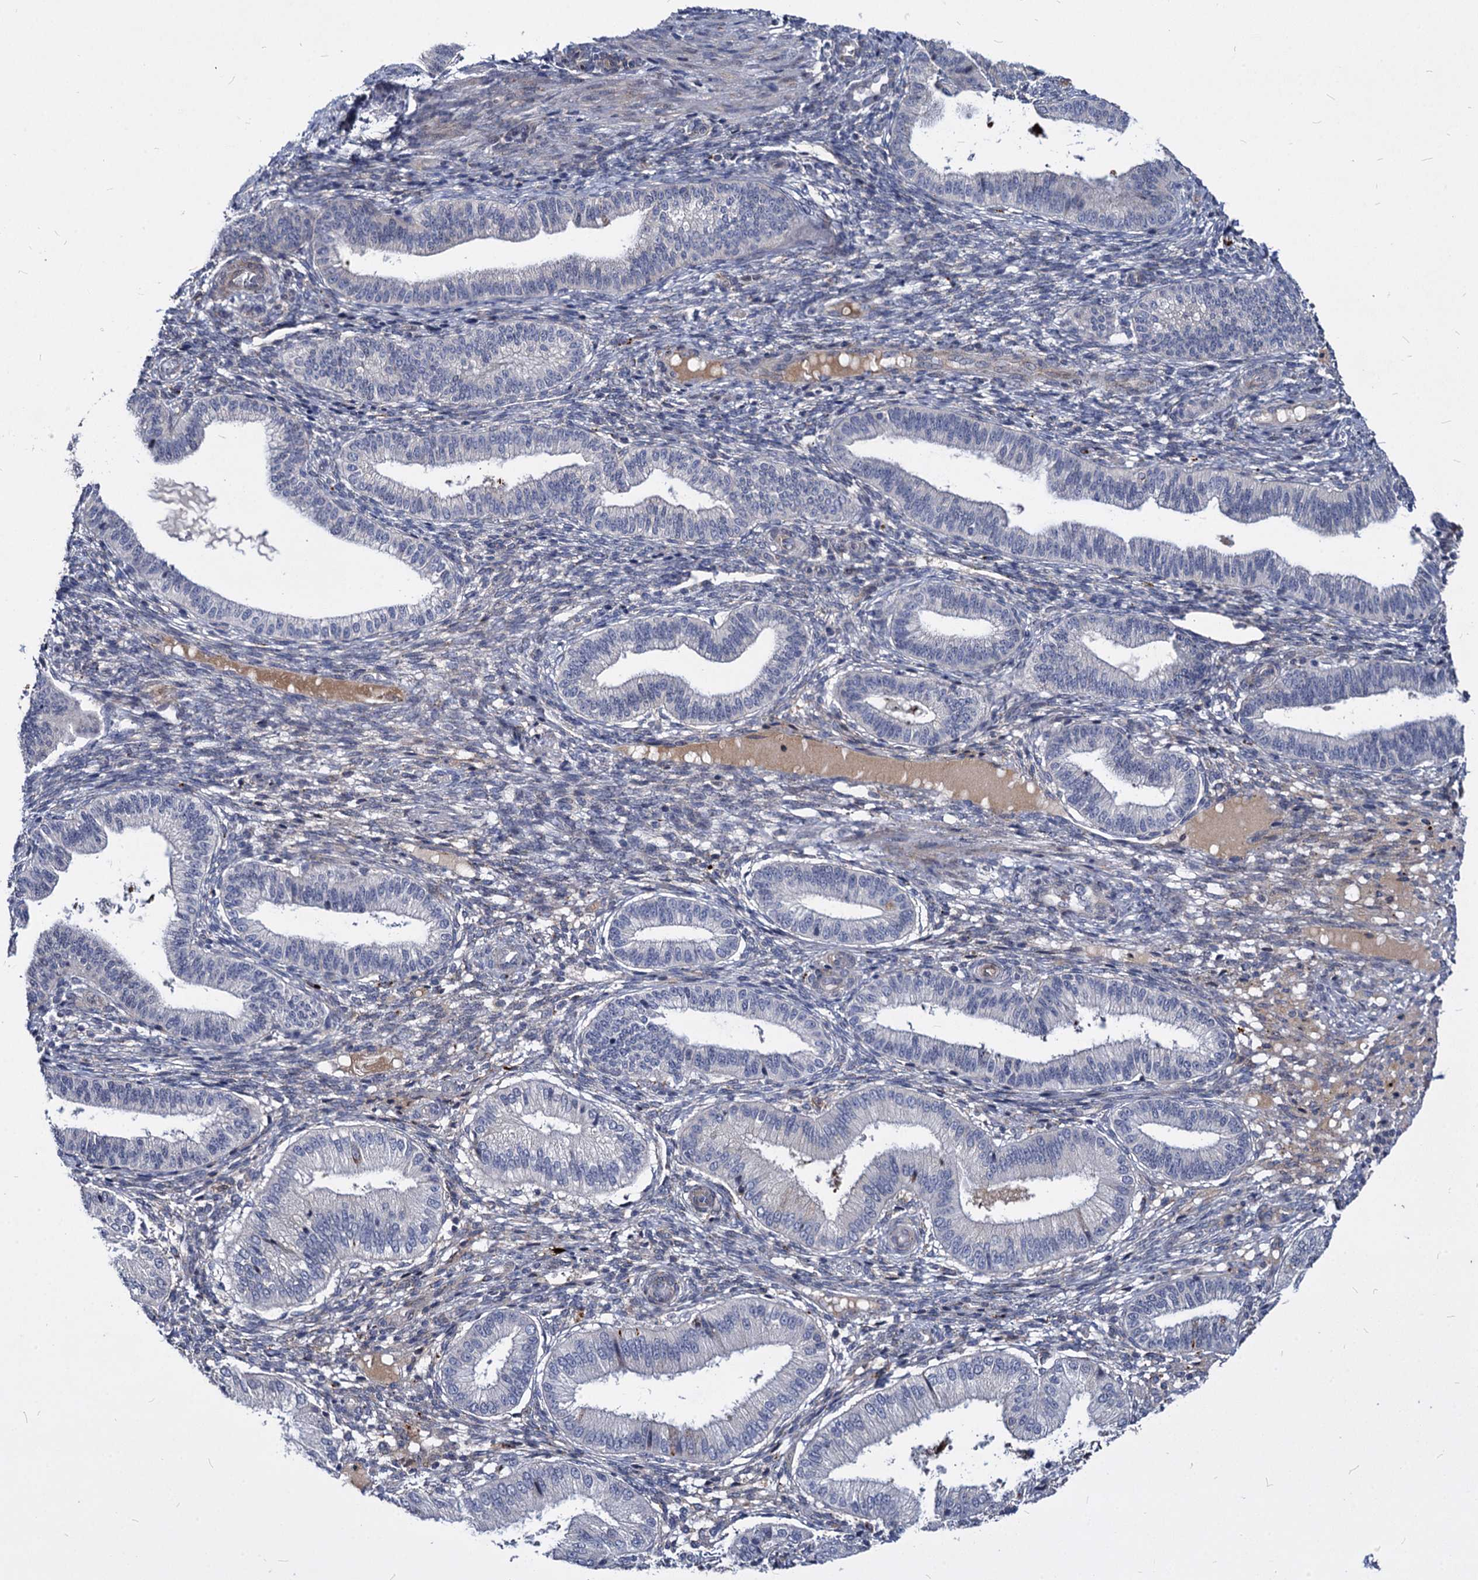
{"staining": {"intensity": "negative", "quantity": "none", "location": "none"}, "tissue": "endometrium", "cell_type": "Cells in endometrial stroma", "image_type": "normal", "snomed": [{"axis": "morphology", "description": "Normal tissue, NOS"}, {"axis": "topography", "description": "Endometrium"}], "caption": "An immunohistochemistry photomicrograph of unremarkable endometrium is shown. There is no staining in cells in endometrial stroma of endometrium.", "gene": "C11orf86", "patient": {"sex": "female", "age": 39}}